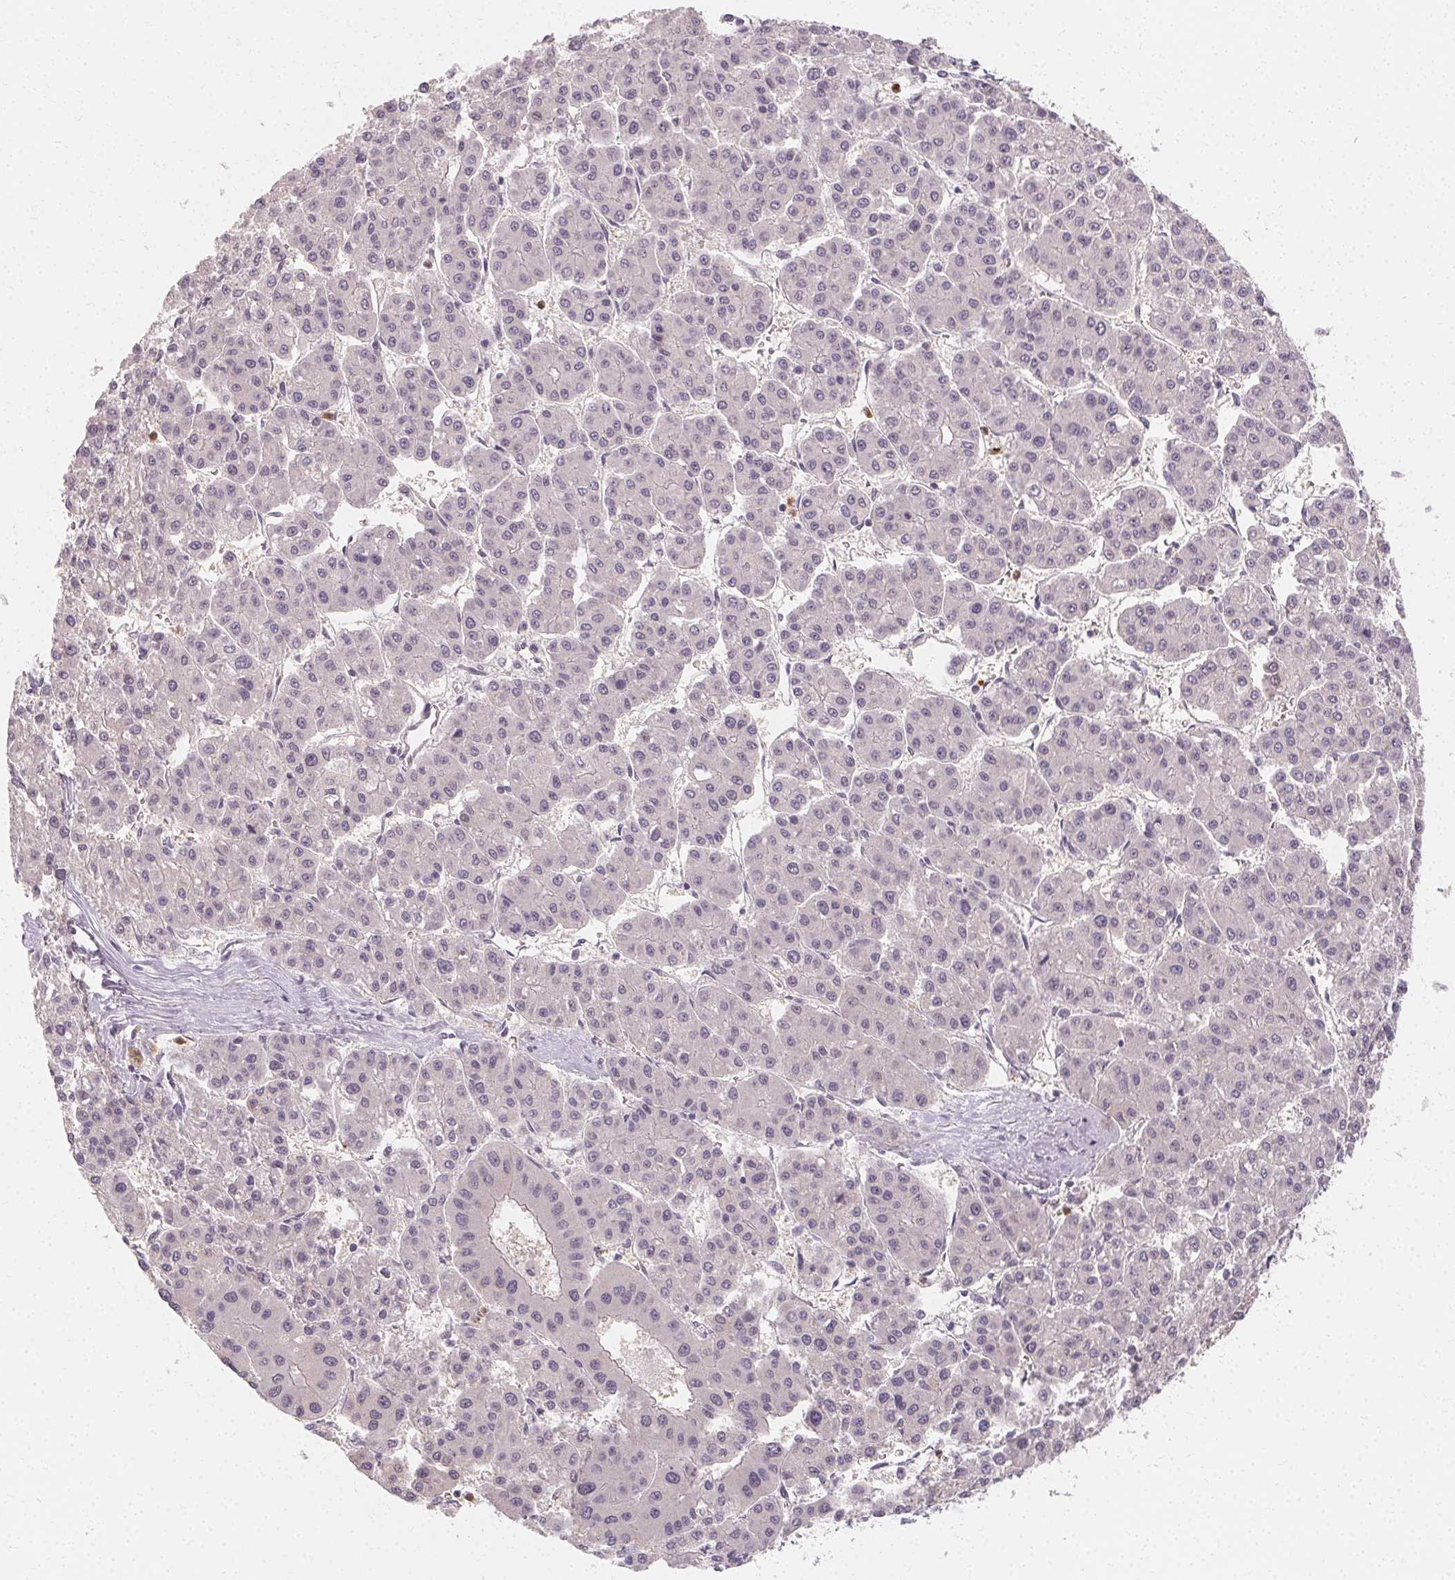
{"staining": {"intensity": "negative", "quantity": "none", "location": "none"}, "tissue": "liver cancer", "cell_type": "Tumor cells", "image_type": "cancer", "snomed": [{"axis": "morphology", "description": "Carcinoma, Hepatocellular, NOS"}, {"axis": "topography", "description": "Liver"}], "caption": "High magnification brightfield microscopy of liver hepatocellular carcinoma stained with DAB (3,3'-diaminobenzidine) (brown) and counterstained with hematoxylin (blue): tumor cells show no significant expression. The staining is performed using DAB (3,3'-diaminobenzidine) brown chromogen with nuclei counter-stained in using hematoxylin.", "gene": "CLCNKB", "patient": {"sex": "male", "age": 73}}